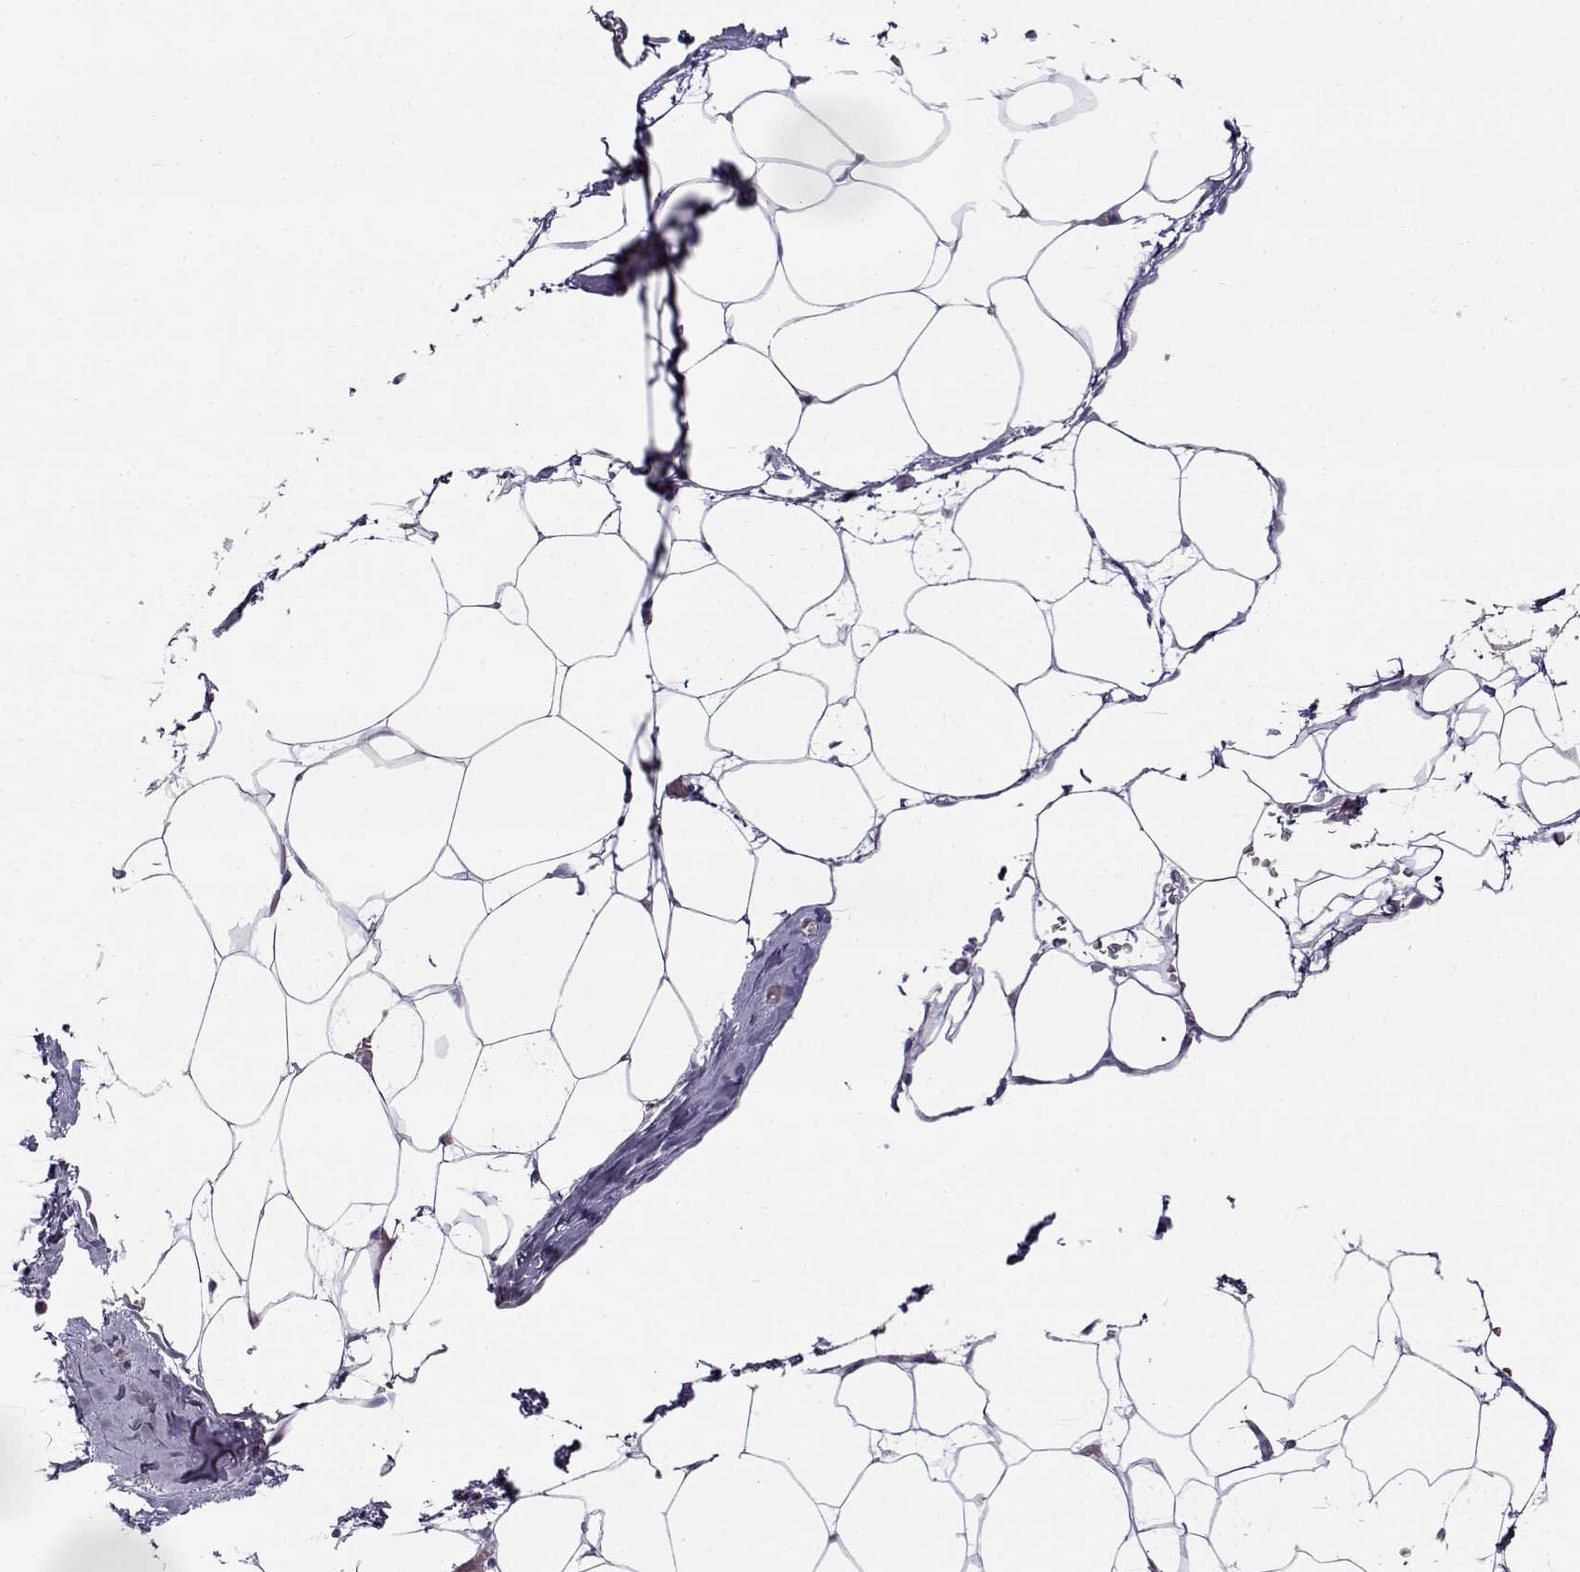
{"staining": {"intensity": "negative", "quantity": "none", "location": "none"}, "tissue": "adipose tissue", "cell_type": "Adipocytes", "image_type": "normal", "snomed": [{"axis": "morphology", "description": "Normal tissue, NOS"}, {"axis": "topography", "description": "Adipose tissue"}], "caption": "An image of adipose tissue stained for a protein displays no brown staining in adipocytes.", "gene": "GTSF1L", "patient": {"sex": "male", "age": 57}}